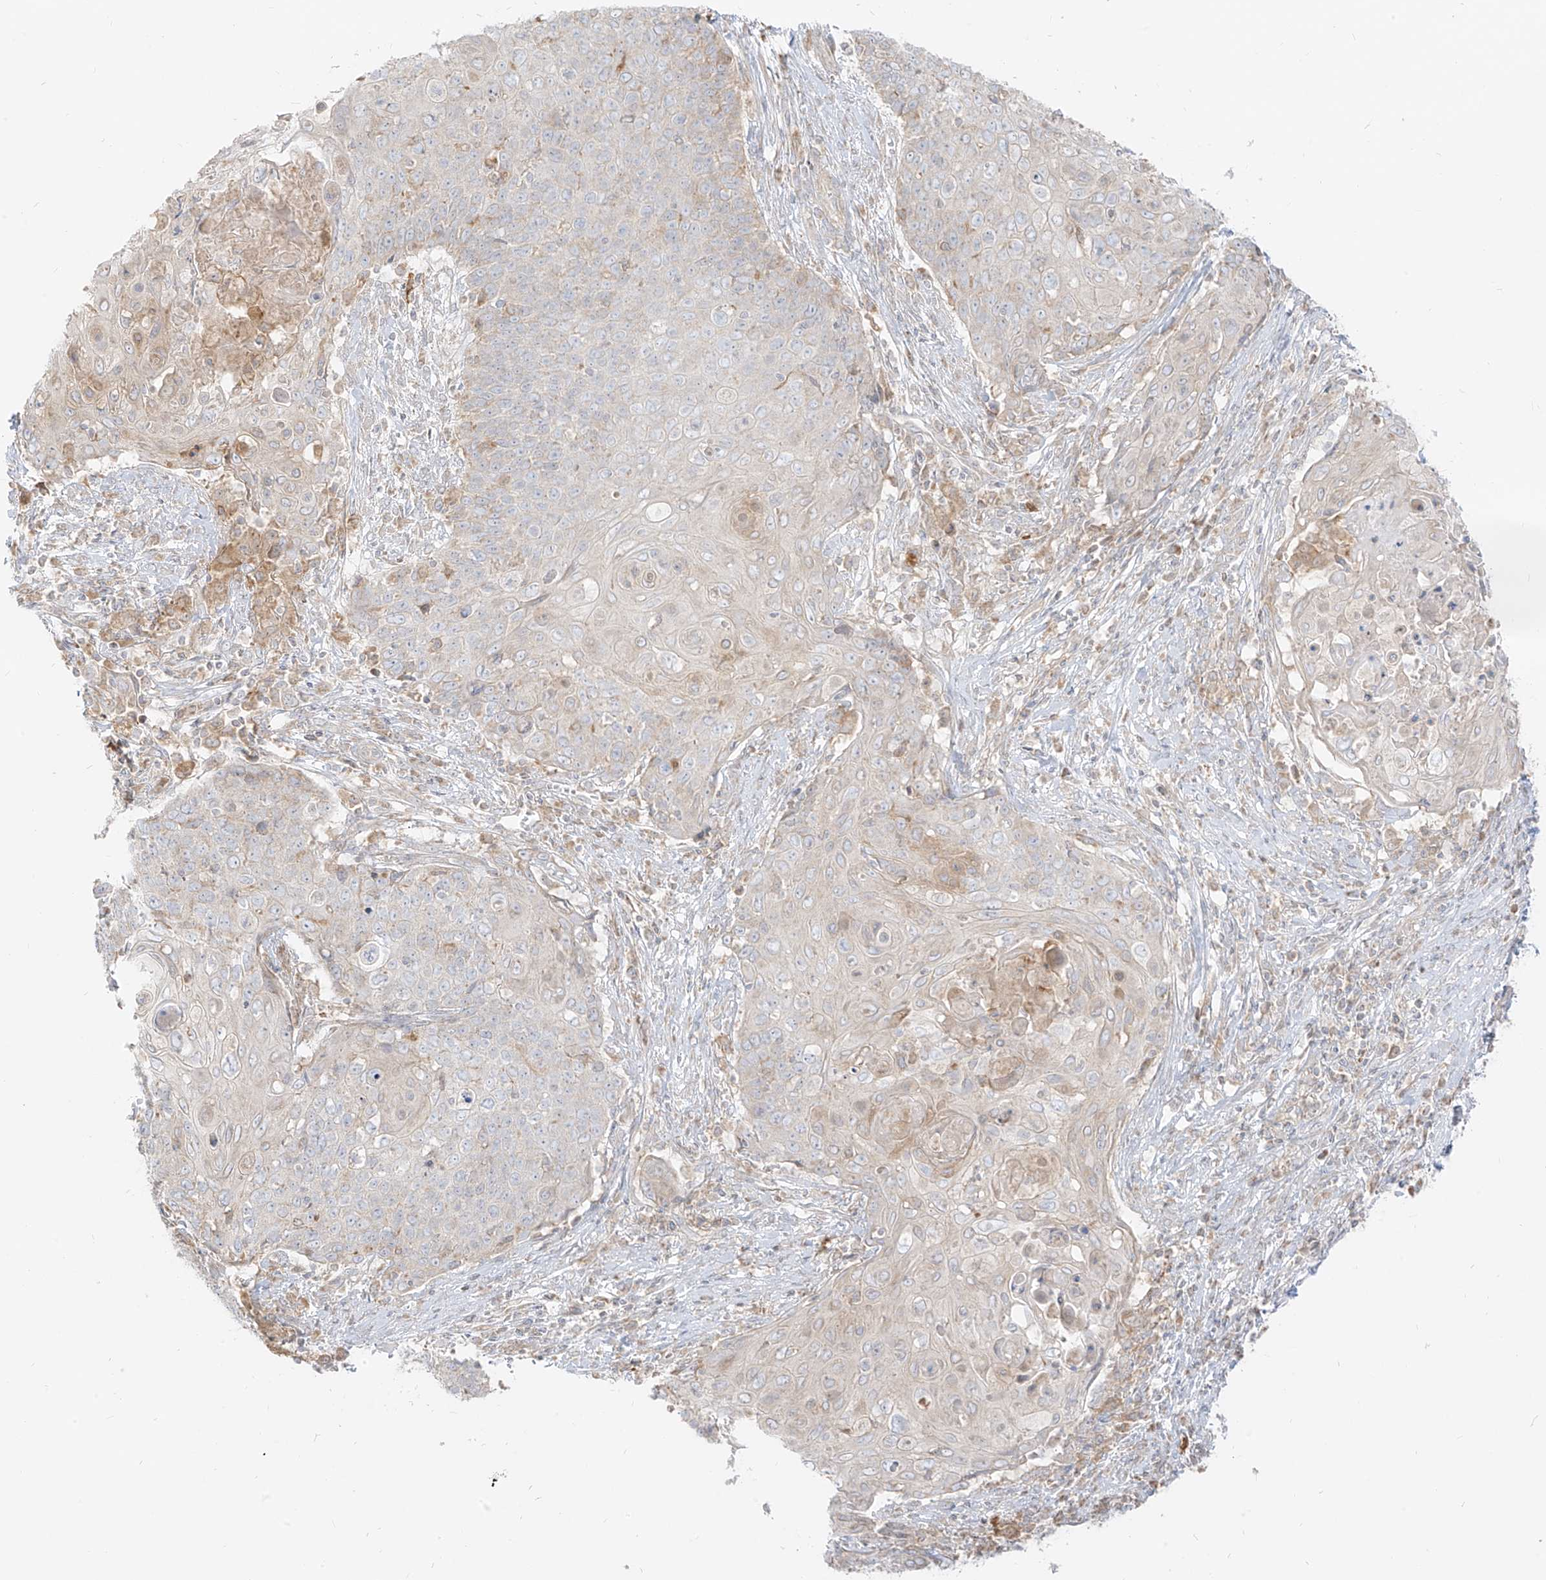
{"staining": {"intensity": "weak", "quantity": "<25%", "location": "cytoplasmic/membranous"}, "tissue": "cervical cancer", "cell_type": "Tumor cells", "image_type": "cancer", "snomed": [{"axis": "morphology", "description": "Squamous cell carcinoma, NOS"}, {"axis": "topography", "description": "Cervix"}], "caption": "Photomicrograph shows no significant protein staining in tumor cells of cervical squamous cell carcinoma.", "gene": "ZIM3", "patient": {"sex": "female", "age": 39}}